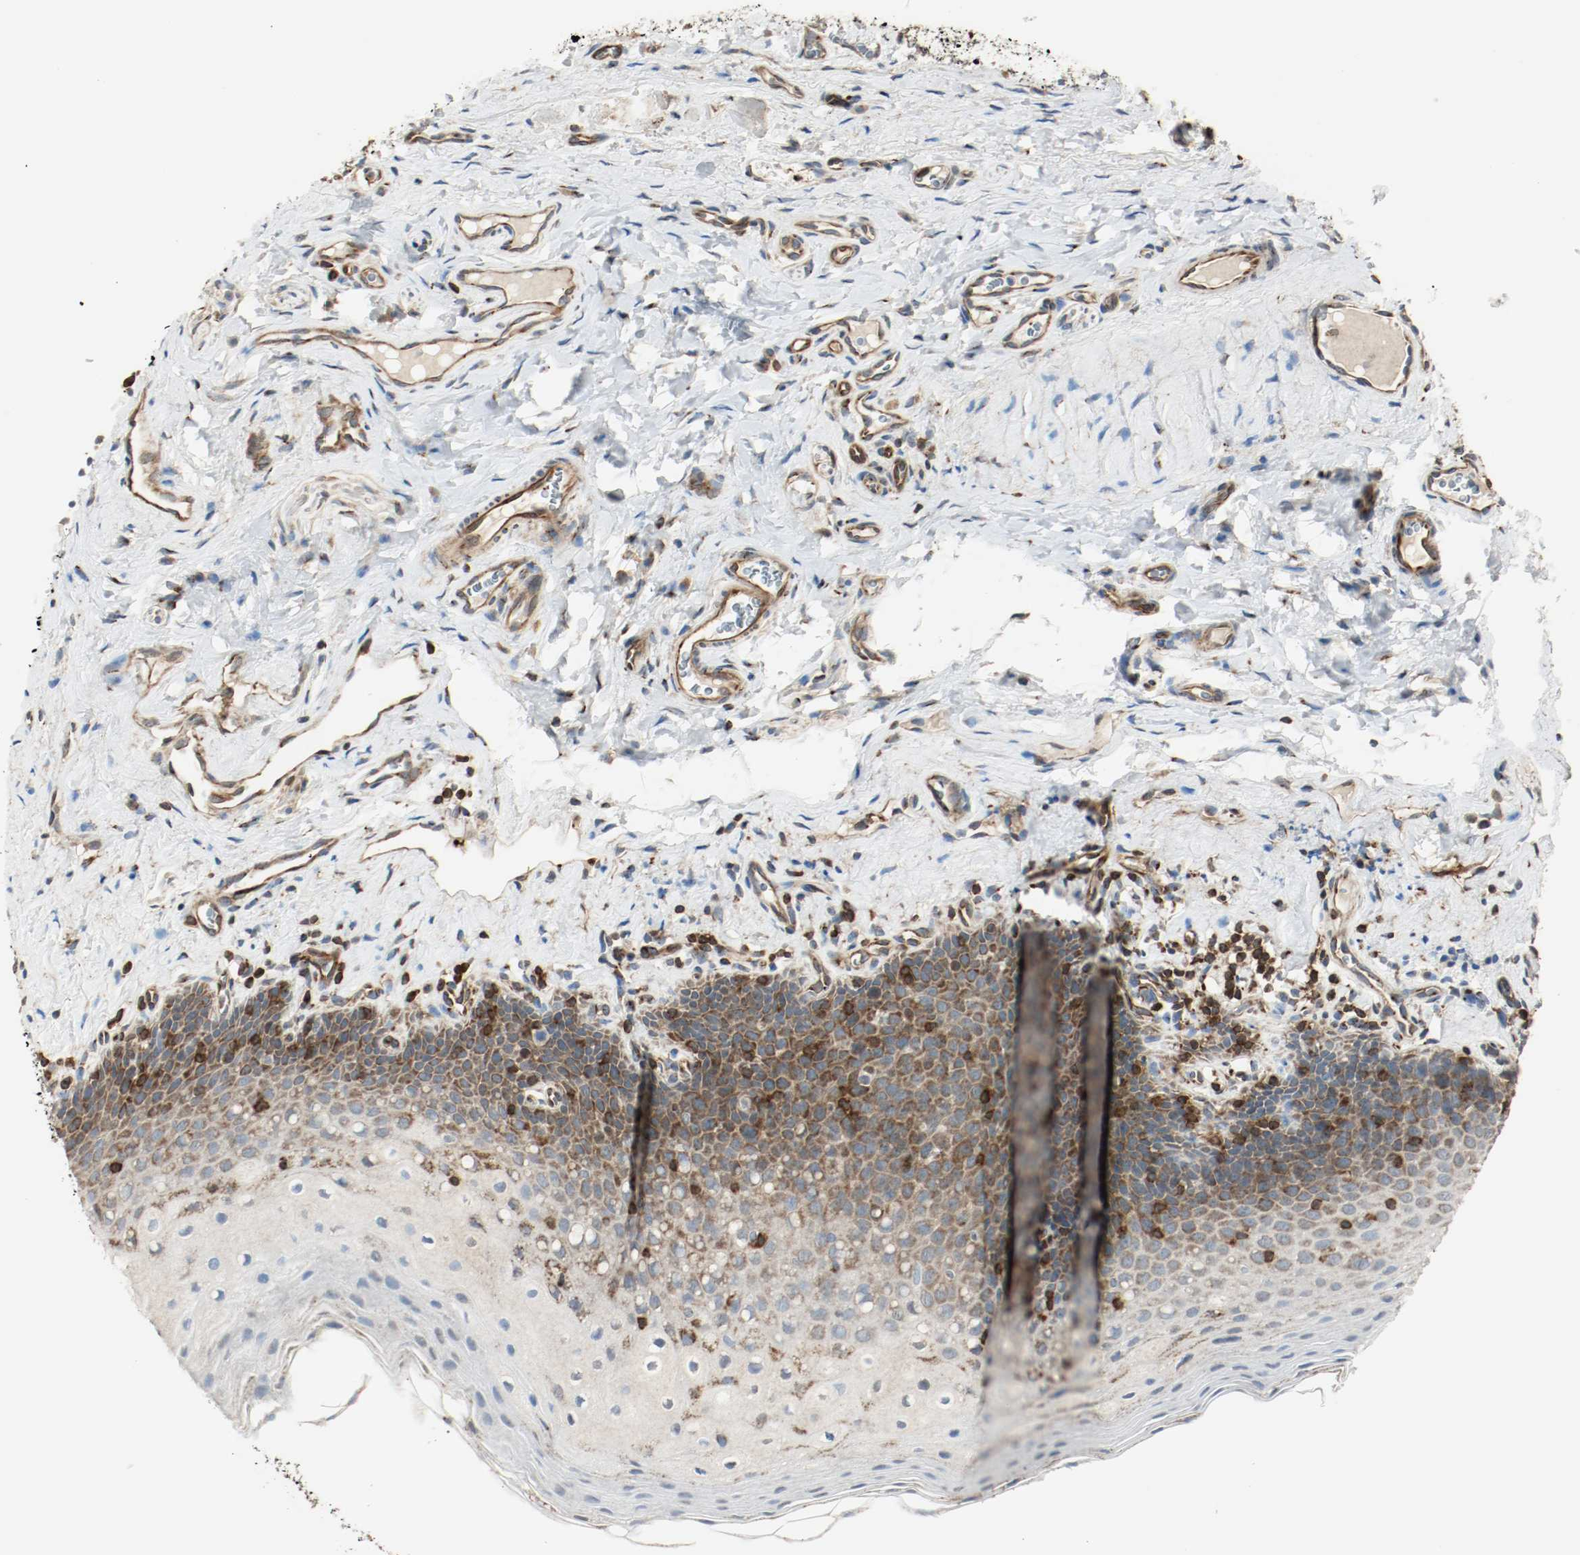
{"staining": {"intensity": "strong", "quantity": "25%-75%", "location": "cytoplasmic/membranous"}, "tissue": "oral mucosa", "cell_type": "Squamous epithelial cells", "image_type": "normal", "snomed": [{"axis": "morphology", "description": "Normal tissue, NOS"}, {"axis": "topography", "description": "Oral tissue"}], "caption": "Strong cytoplasmic/membranous staining is identified in about 25%-75% of squamous epithelial cells in normal oral mucosa.", "gene": "PLCG1", "patient": {"sex": "male", "age": 20}}